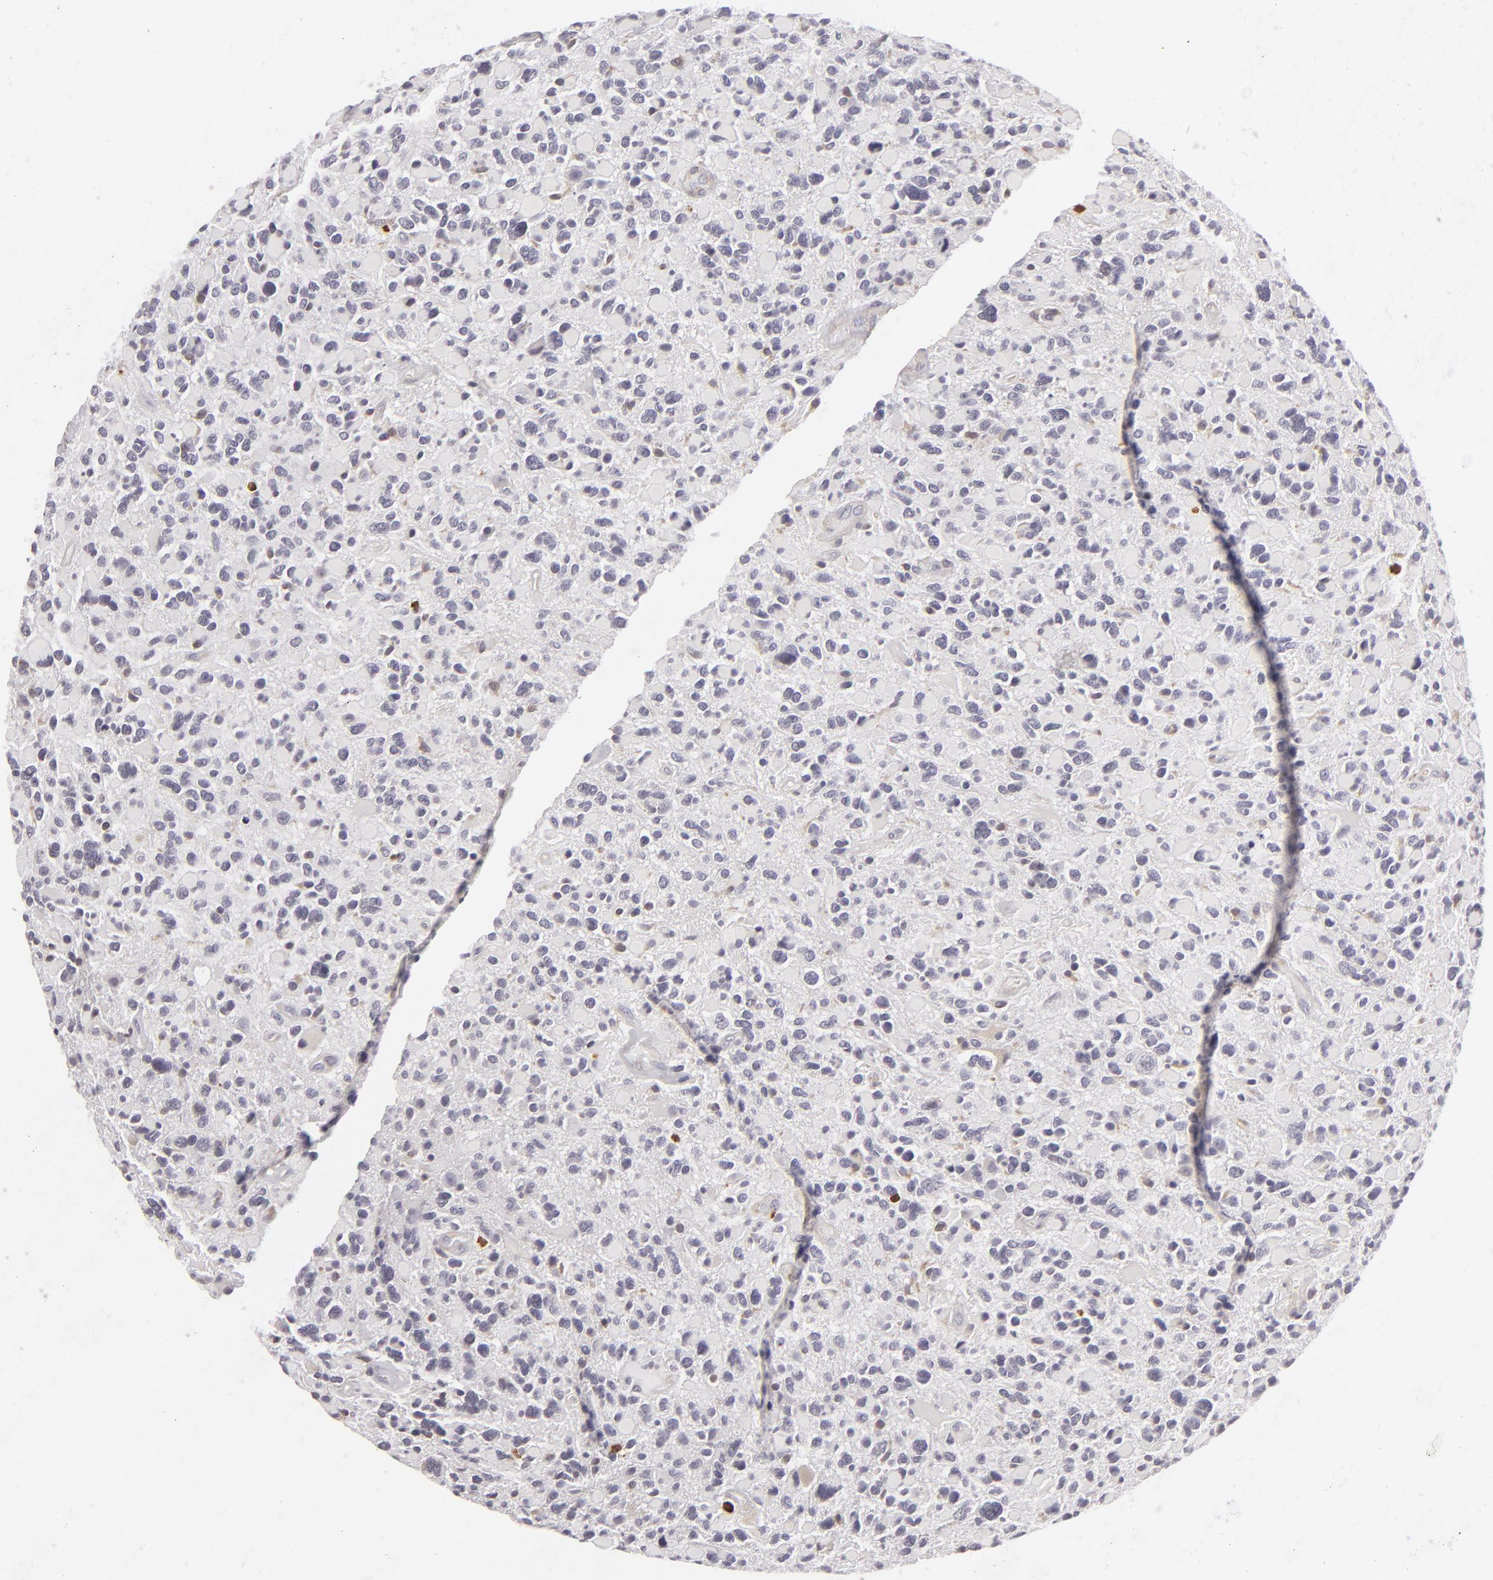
{"staining": {"intensity": "negative", "quantity": "none", "location": "none"}, "tissue": "glioma", "cell_type": "Tumor cells", "image_type": "cancer", "snomed": [{"axis": "morphology", "description": "Glioma, malignant, High grade"}, {"axis": "topography", "description": "Brain"}], "caption": "Human glioma stained for a protein using immunohistochemistry demonstrates no staining in tumor cells.", "gene": "APOBEC3G", "patient": {"sex": "female", "age": 37}}